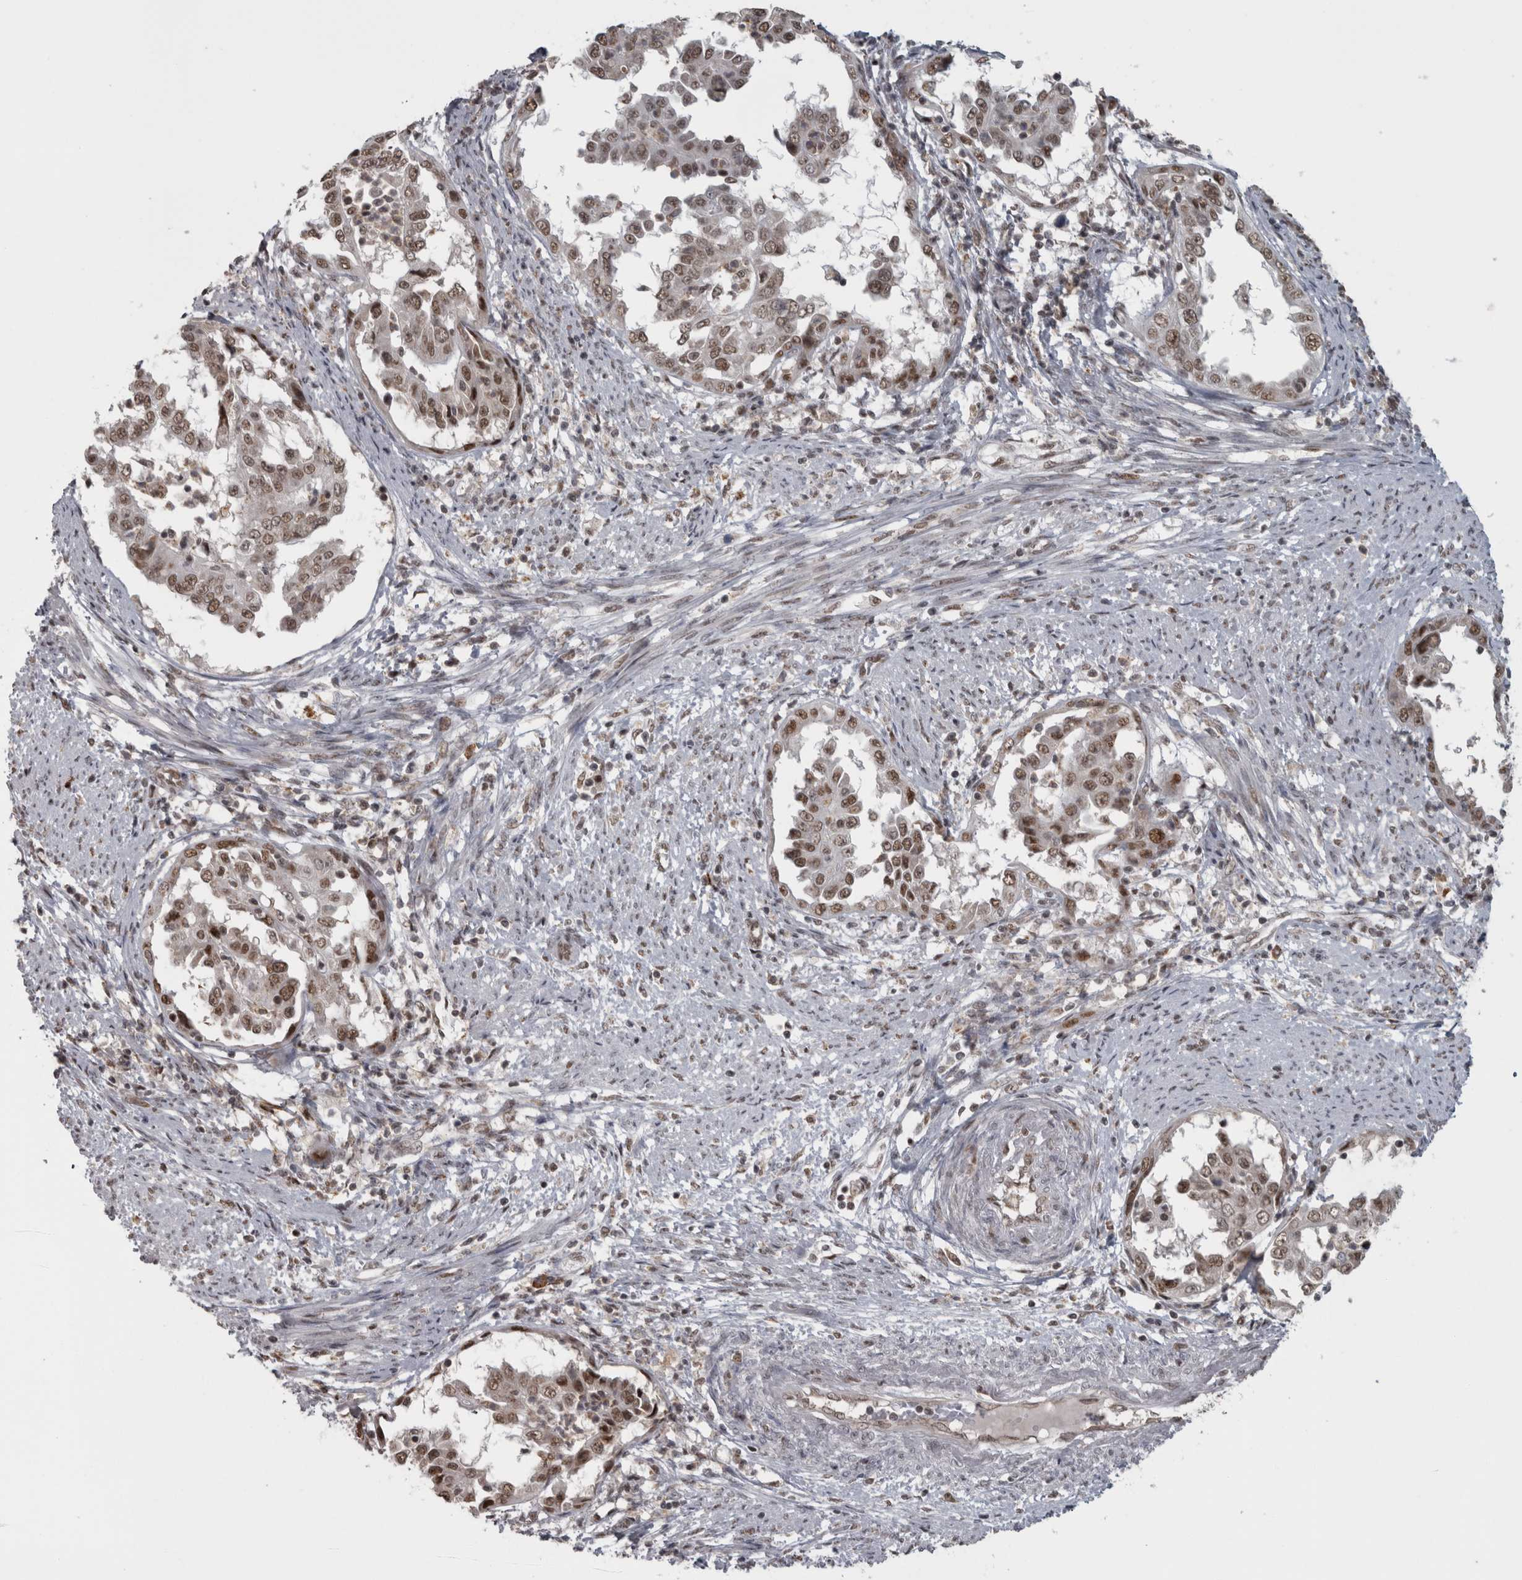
{"staining": {"intensity": "moderate", "quantity": ">75%", "location": "nuclear"}, "tissue": "endometrial cancer", "cell_type": "Tumor cells", "image_type": "cancer", "snomed": [{"axis": "morphology", "description": "Adenocarcinoma, NOS"}, {"axis": "topography", "description": "Endometrium"}], "caption": "Tumor cells show medium levels of moderate nuclear expression in about >75% of cells in endometrial cancer.", "gene": "MICU3", "patient": {"sex": "female", "age": 85}}